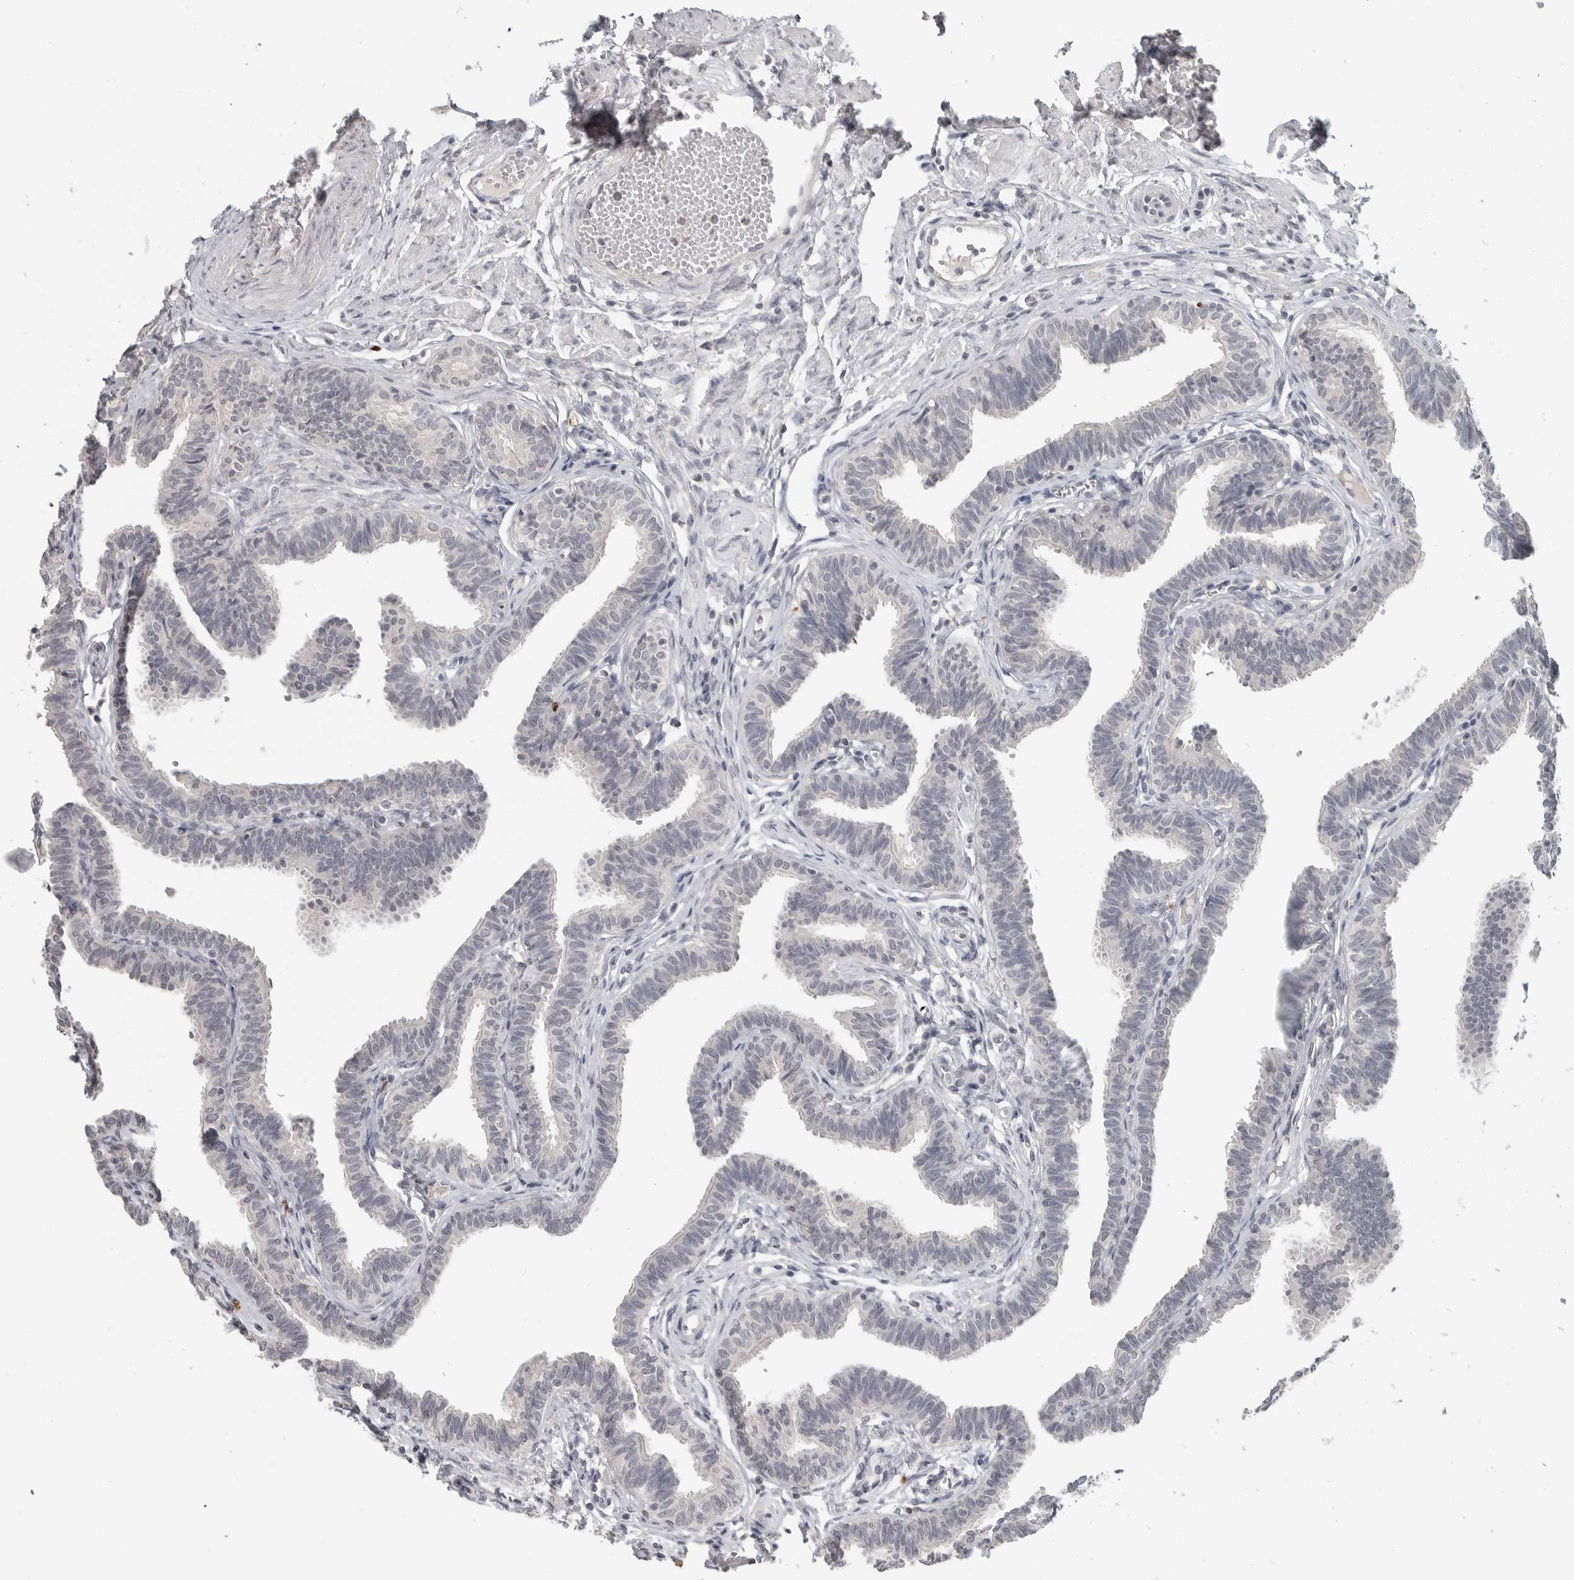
{"staining": {"intensity": "negative", "quantity": "none", "location": "none"}, "tissue": "fallopian tube", "cell_type": "Glandular cells", "image_type": "normal", "snomed": [{"axis": "morphology", "description": "Normal tissue, NOS"}, {"axis": "topography", "description": "Fallopian tube"}, {"axis": "topography", "description": "Ovary"}], "caption": "Fallopian tube stained for a protein using immunohistochemistry exhibits no staining glandular cells.", "gene": "FOXP3", "patient": {"sex": "female", "age": 23}}